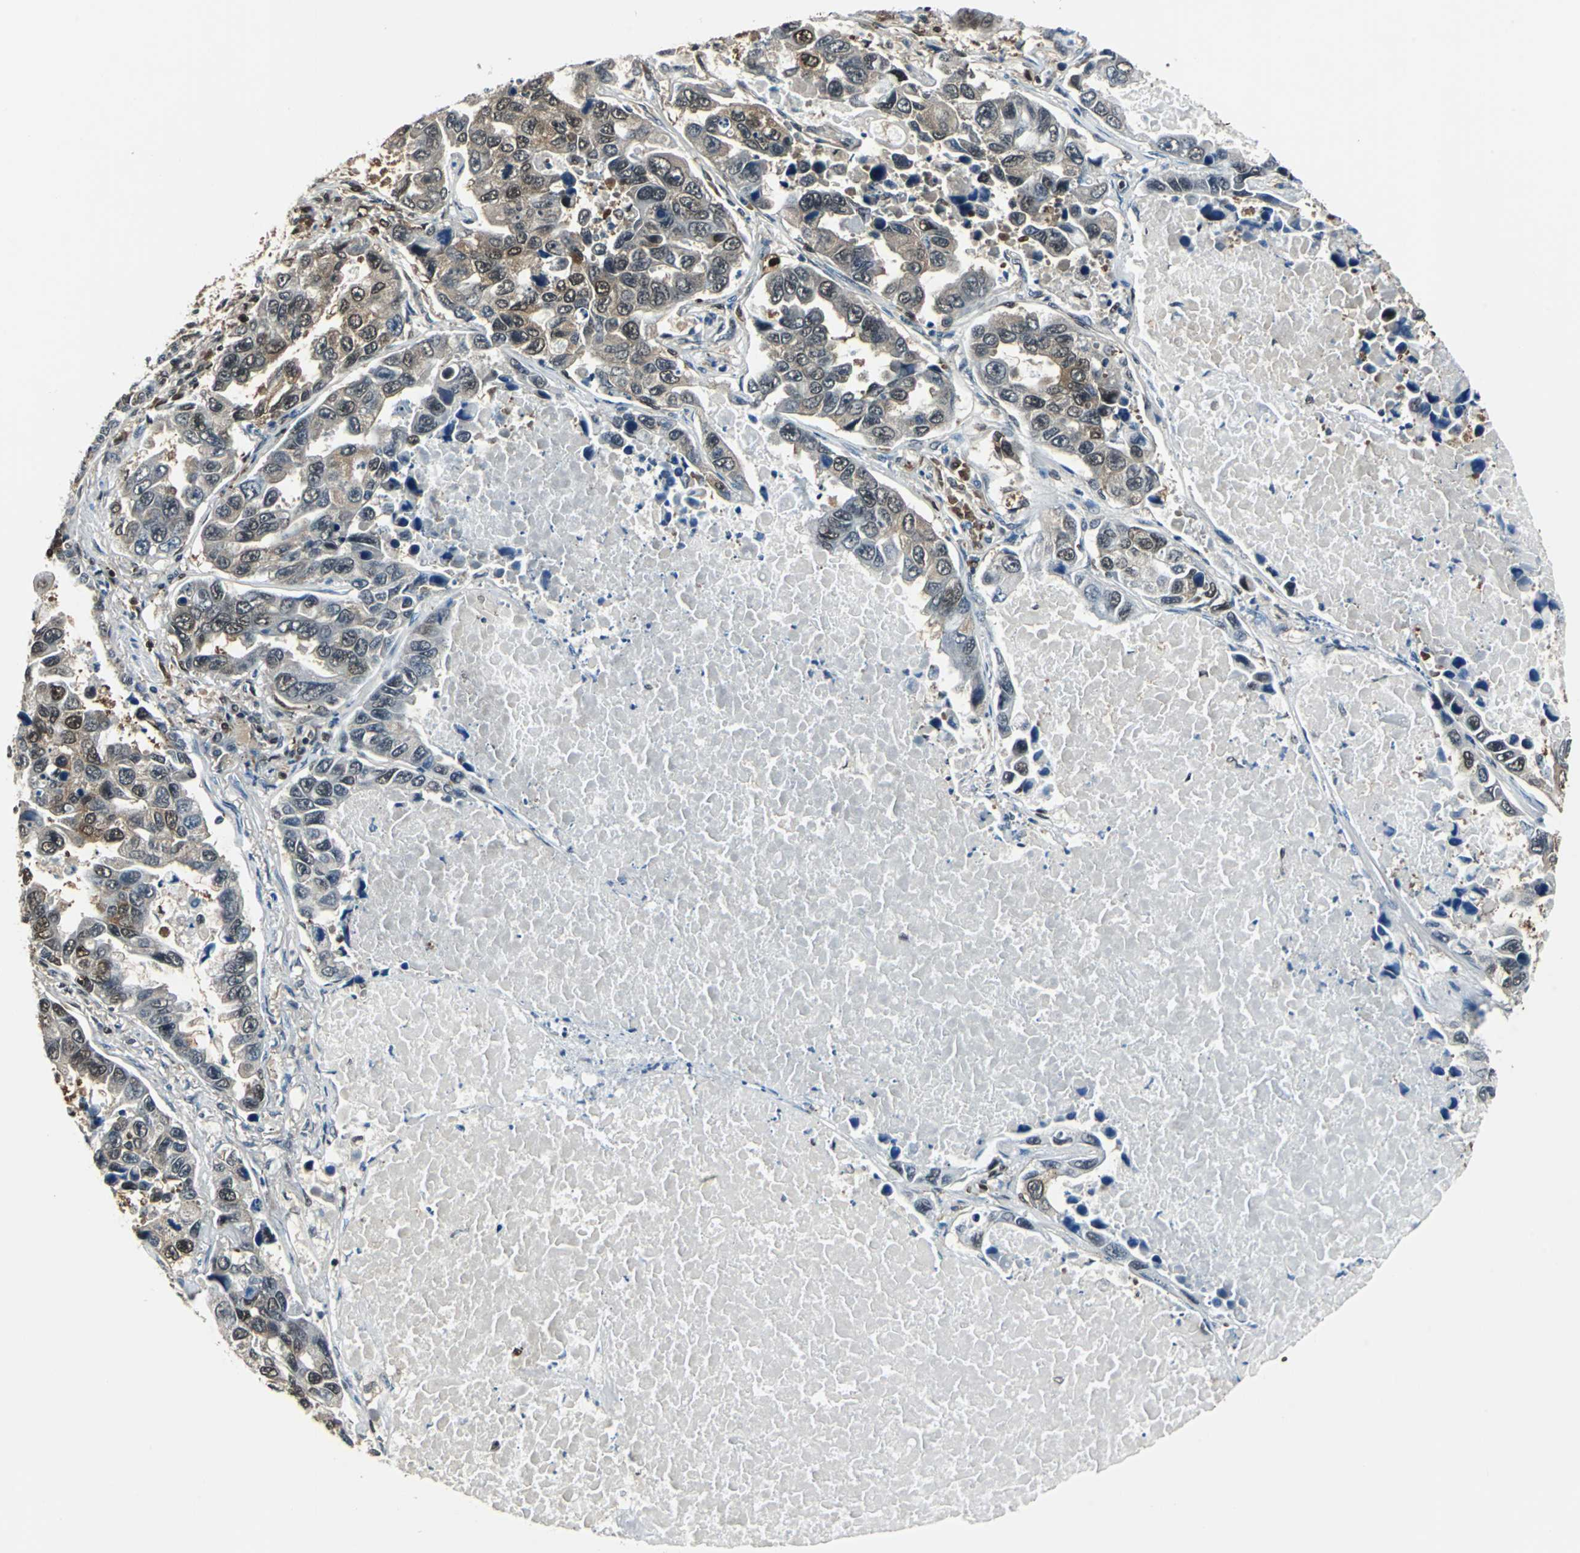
{"staining": {"intensity": "moderate", "quantity": "25%-75%", "location": "cytoplasmic/membranous,nuclear"}, "tissue": "lung cancer", "cell_type": "Tumor cells", "image_type": "cancer", "snomed": [{"axis": "morphology", "description": "Adenocarcinoma, NOS"}, {"axis": "topography", "description": "Lung"}], "caption": "Lung adenocarcinoma was stained to show a protein in brown. There is medium levels of moderate cytoplasmic/membranous and nuclear staining in approximately 25%-75% of tumor cells.", "gene": "PSME1", "patient": {"sex": "male", "age": 64}}